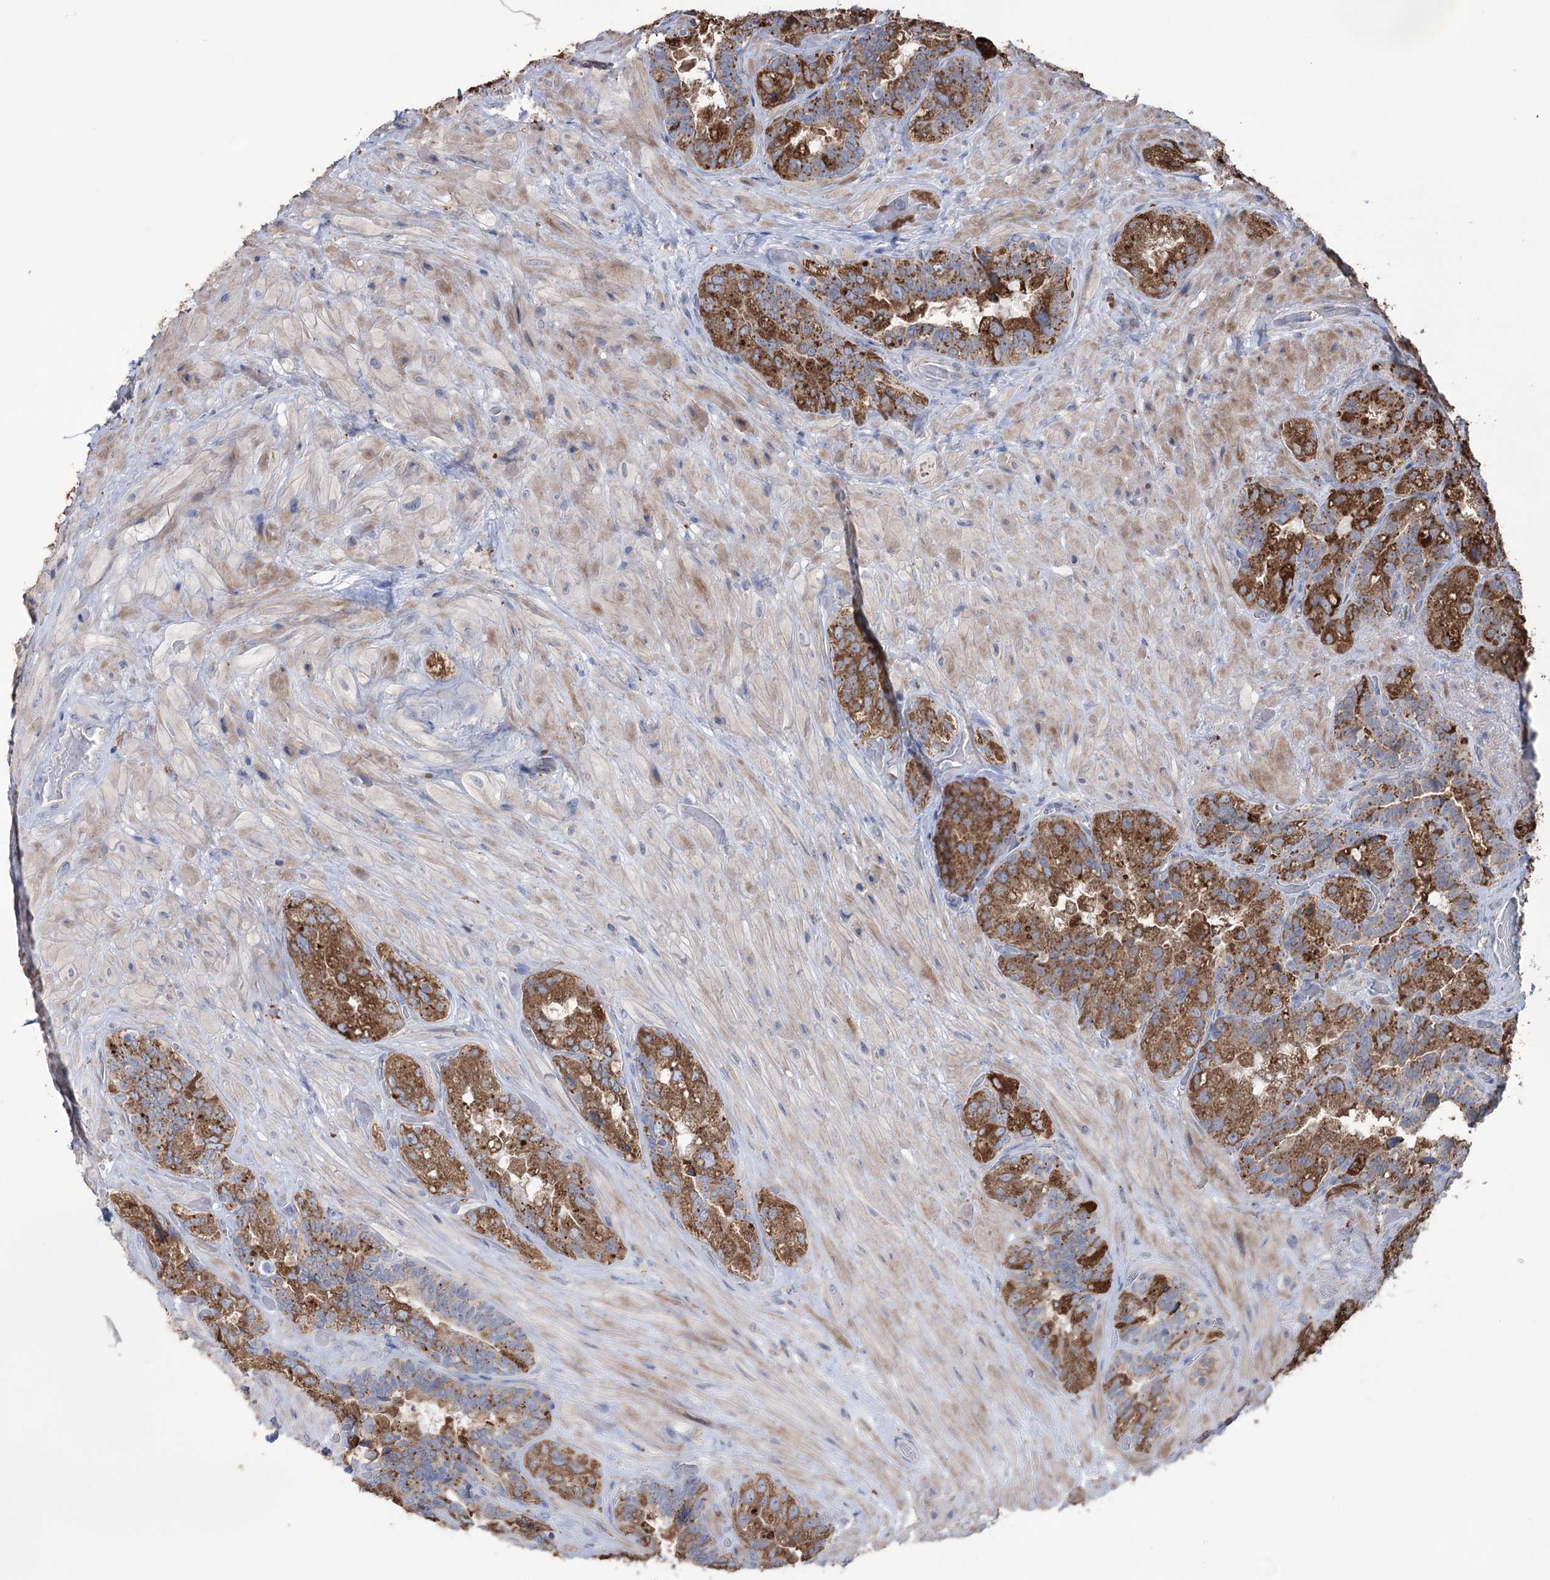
{"staining": {"intensity": "strong", "quantity": ">75%", "location": "cytoplasmic/membranous"}, "tissue": "seminal vesicle", "cell_type": "Glandular cells", "image_type": "normal", "snomed": [{"axis": "morphology", "description": "Normal tissue, NOS"}, {"axis": "topography", "description": "Prostate and seminal vesicle, NOS"}, {"axis": "topography", "description": "Prostate"}, {"axis": "topography", "description": "Seminal veicle"}], "caption": "The histopathology image demonstrates immunohistochemical staining of unremarkable seminal vesicle. There is strong cytoplasmic/membranous staining is appreciated in about >75% of glandular cells.", "gene": "TRIM71", "patient": {"sex": "male", "age": 67}}